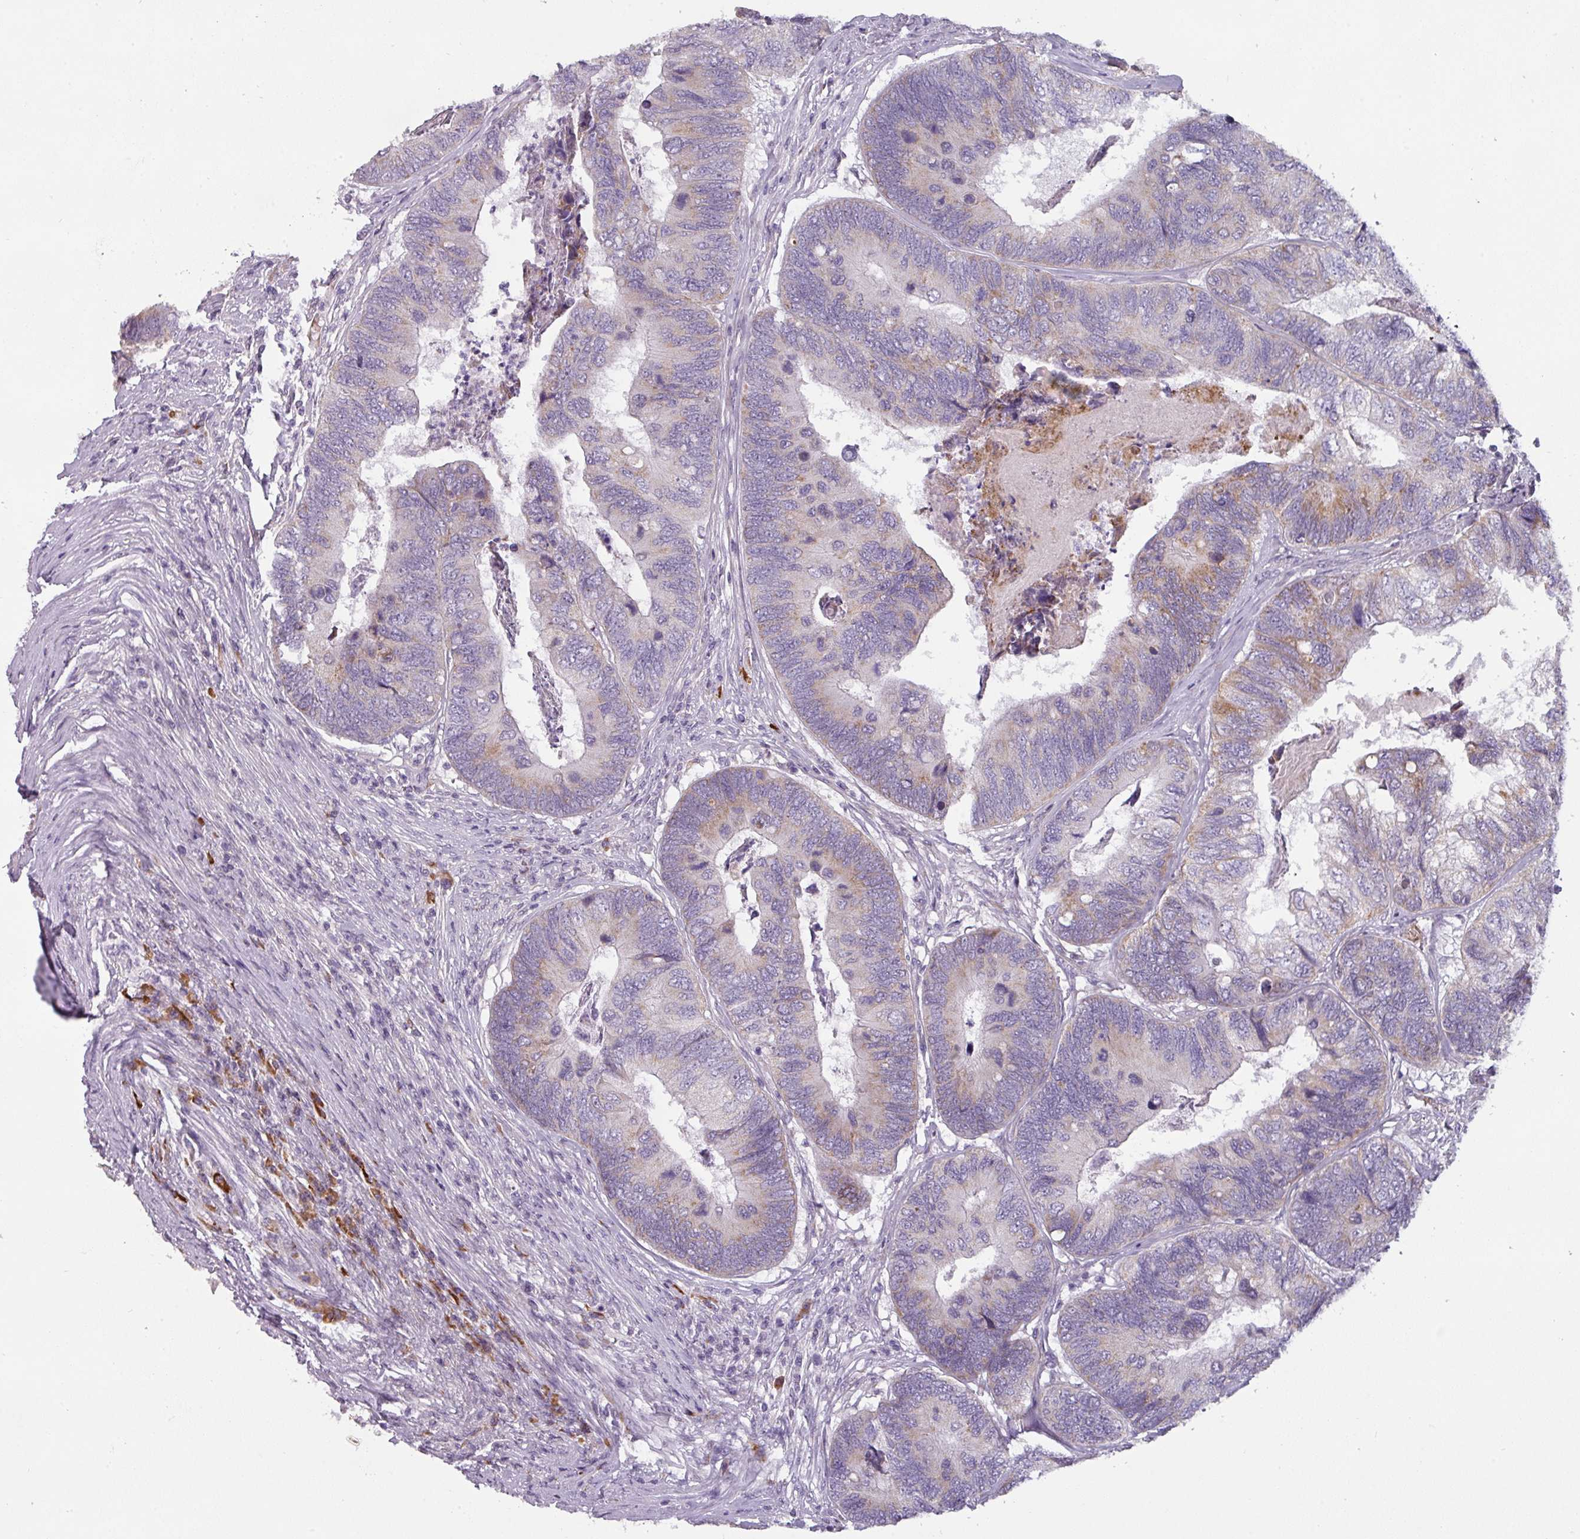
{"staining": {"intensity": "weak", "quantity": "<25%", "location": "cytoplasmic/membranous"}, "tissue": "colorectal cancer", "cell_type": "Tumor cells", "image_type": "cancer", "snomed": [{"axis": "morphology", "description": "Adenocarcinoma, NOS"}, {"axis": "topography", "description": "Colon"}], "caption": "The micrograph demonstrates no significant positivity in tumor cells of colorectal cancer (adenocarcinoma). (DAB IHC, high magnification).", "gene": "C2orf68", "patient": {"sex": "female", "age": 67}}